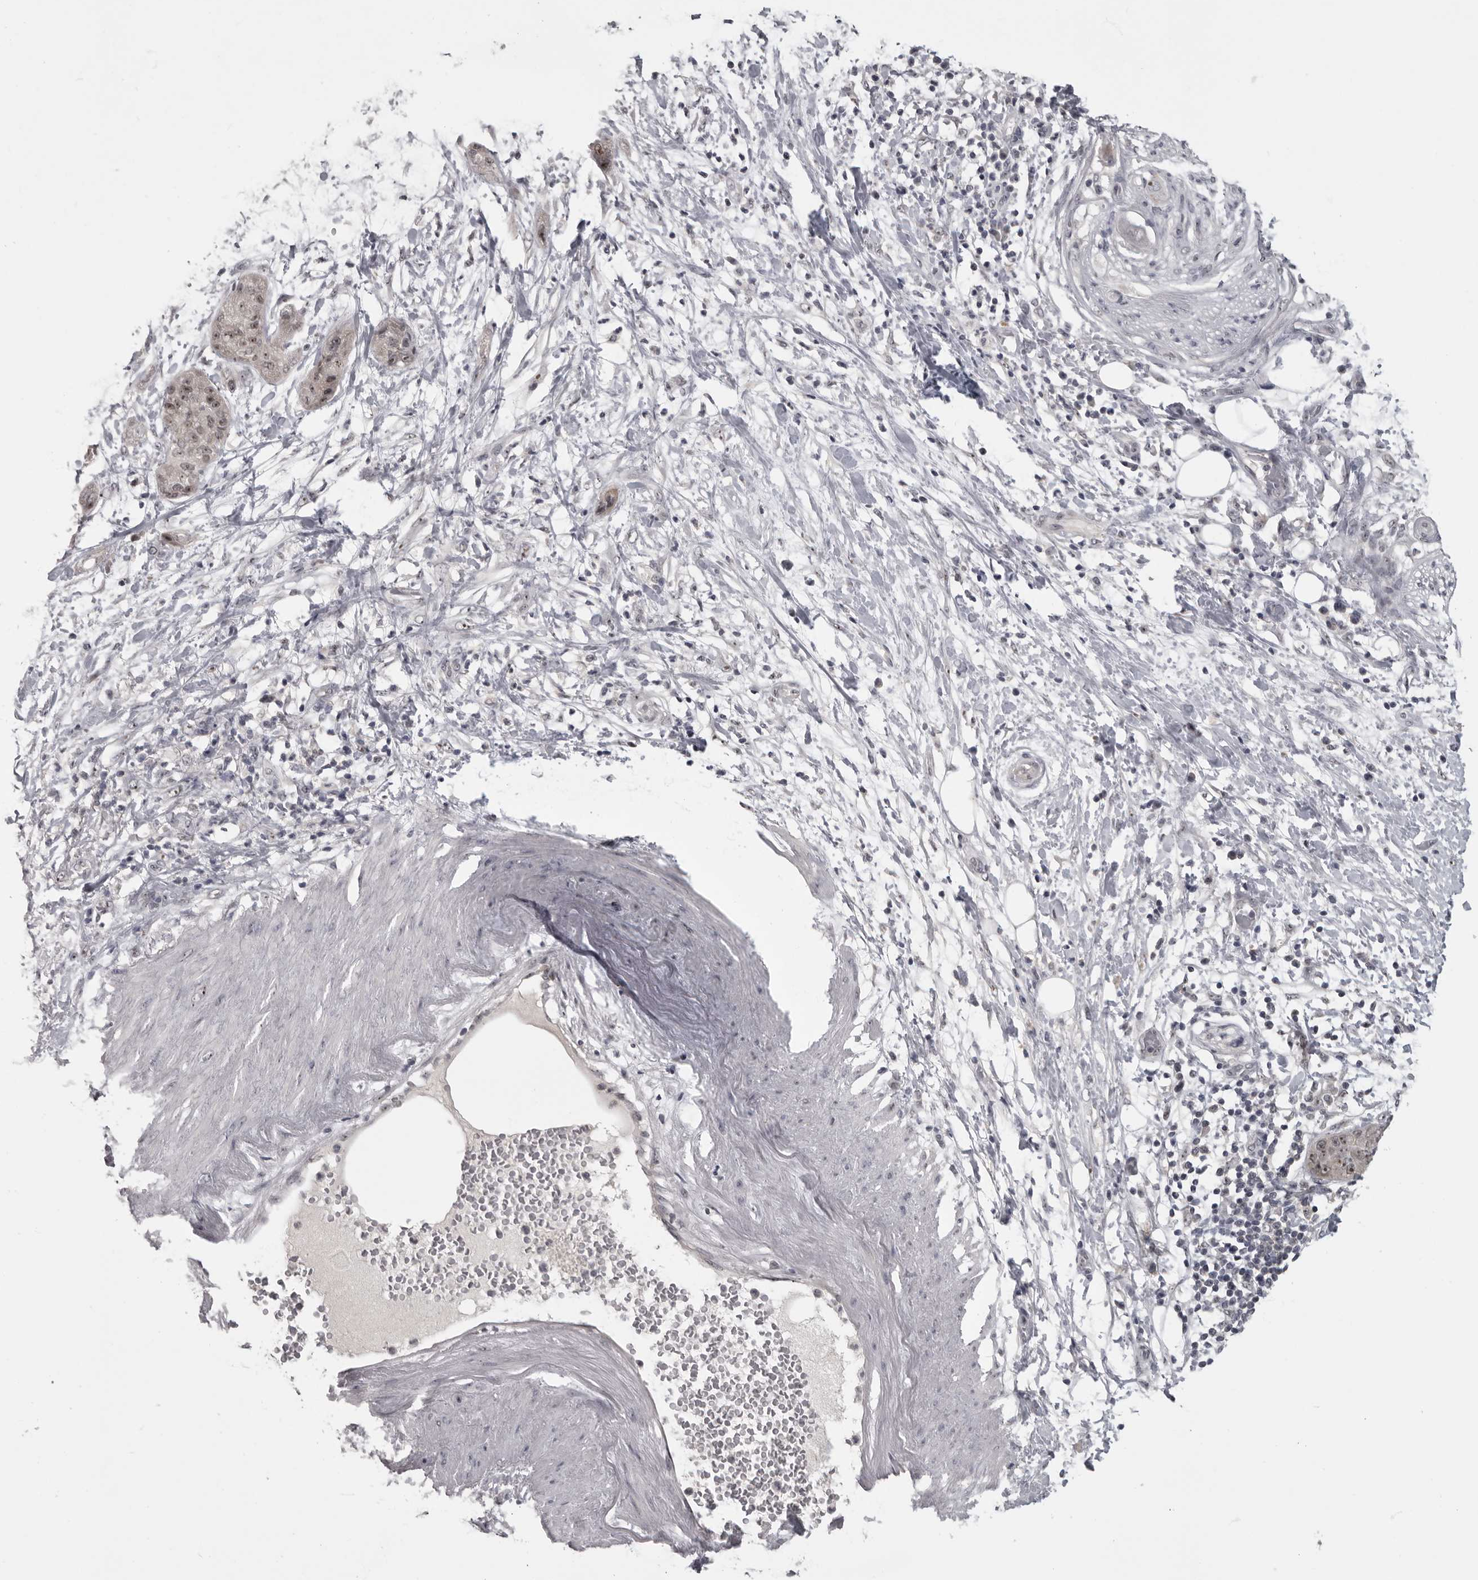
{"staining": {"intensity": "weak", "quantity": ">75%", "location": "nuclear"}, "tissue": "pancreatic cancer", "cell_type": "Tumor cells", "image_type": "cancer", "snomed": [{"axis": "morphology", "description": "Adenocarcinoma, NOS"}, {"axis": "topography", "description": "Pancreas"}], "caption": "An image showing weak nuclear positivity in approximately >75% of tumor cells in pancreatic adenocarcinoma, as visualized by brown immunohistochemical staining.", "gene": "MRTO4", "patient": {"sex": "female", "age": 78}}